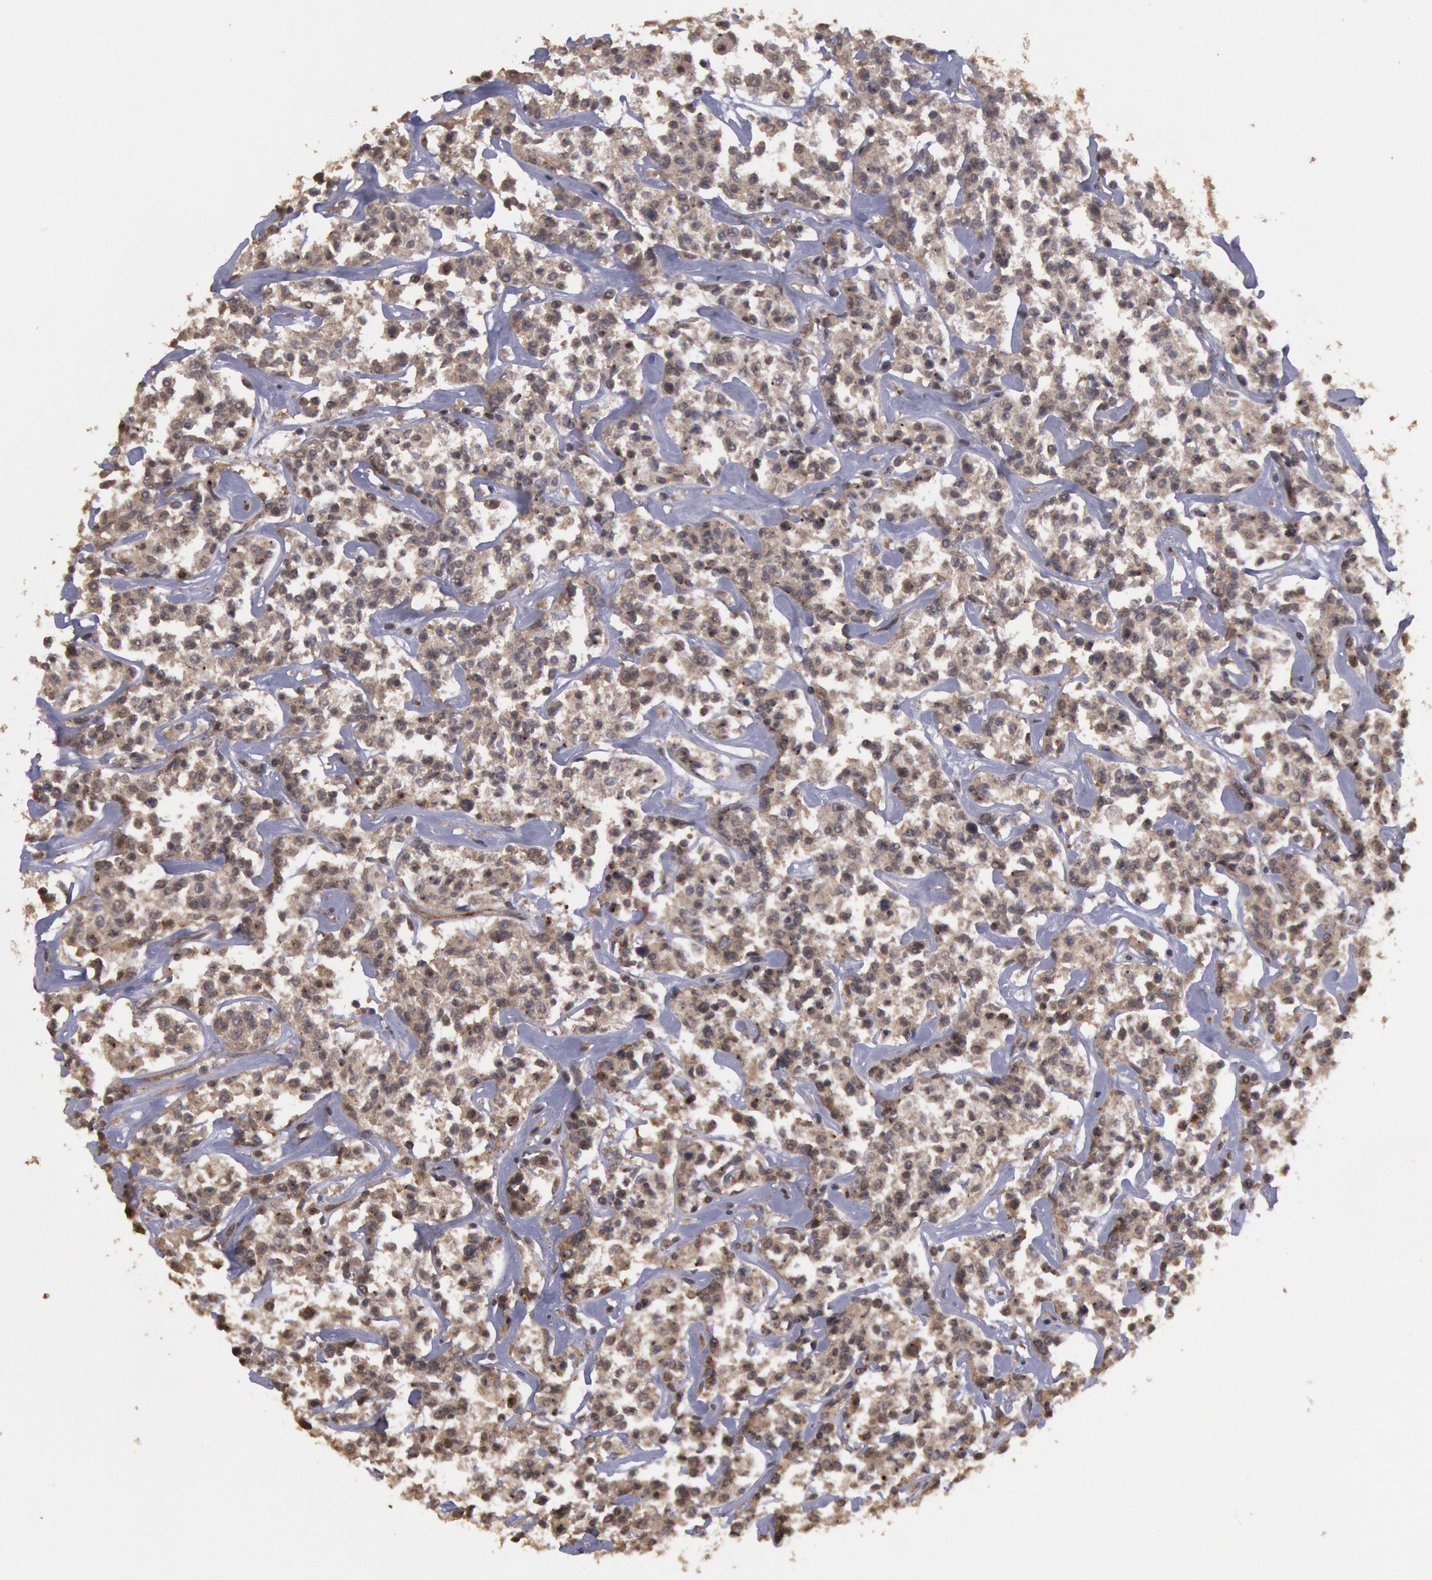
{"staining": {"intensity": "moderate", "quantity": "25%-75%", "location": "cytoplasmic/membranous,nuclear"}, "tissue": "lymphoma", "cell_type": "Tumor cells", "image_type": "cancer", "snomed": [{"axis": "morphology", "description": "Malignant lymphoma, non-Hodgkin's type, Low grade"}, {"axis": "topography", "description": "Small intestine"}], "caption": "Protein staining of malignant lymphoma, non-Hodgkin's type (low-grade) tissue shows moderate cytoplasmic/membranous and nuclear positivity in approximately 25%-75% of tumor cells.", "gene": "USP14", "patient": {"sex": "female", "age": 59}}